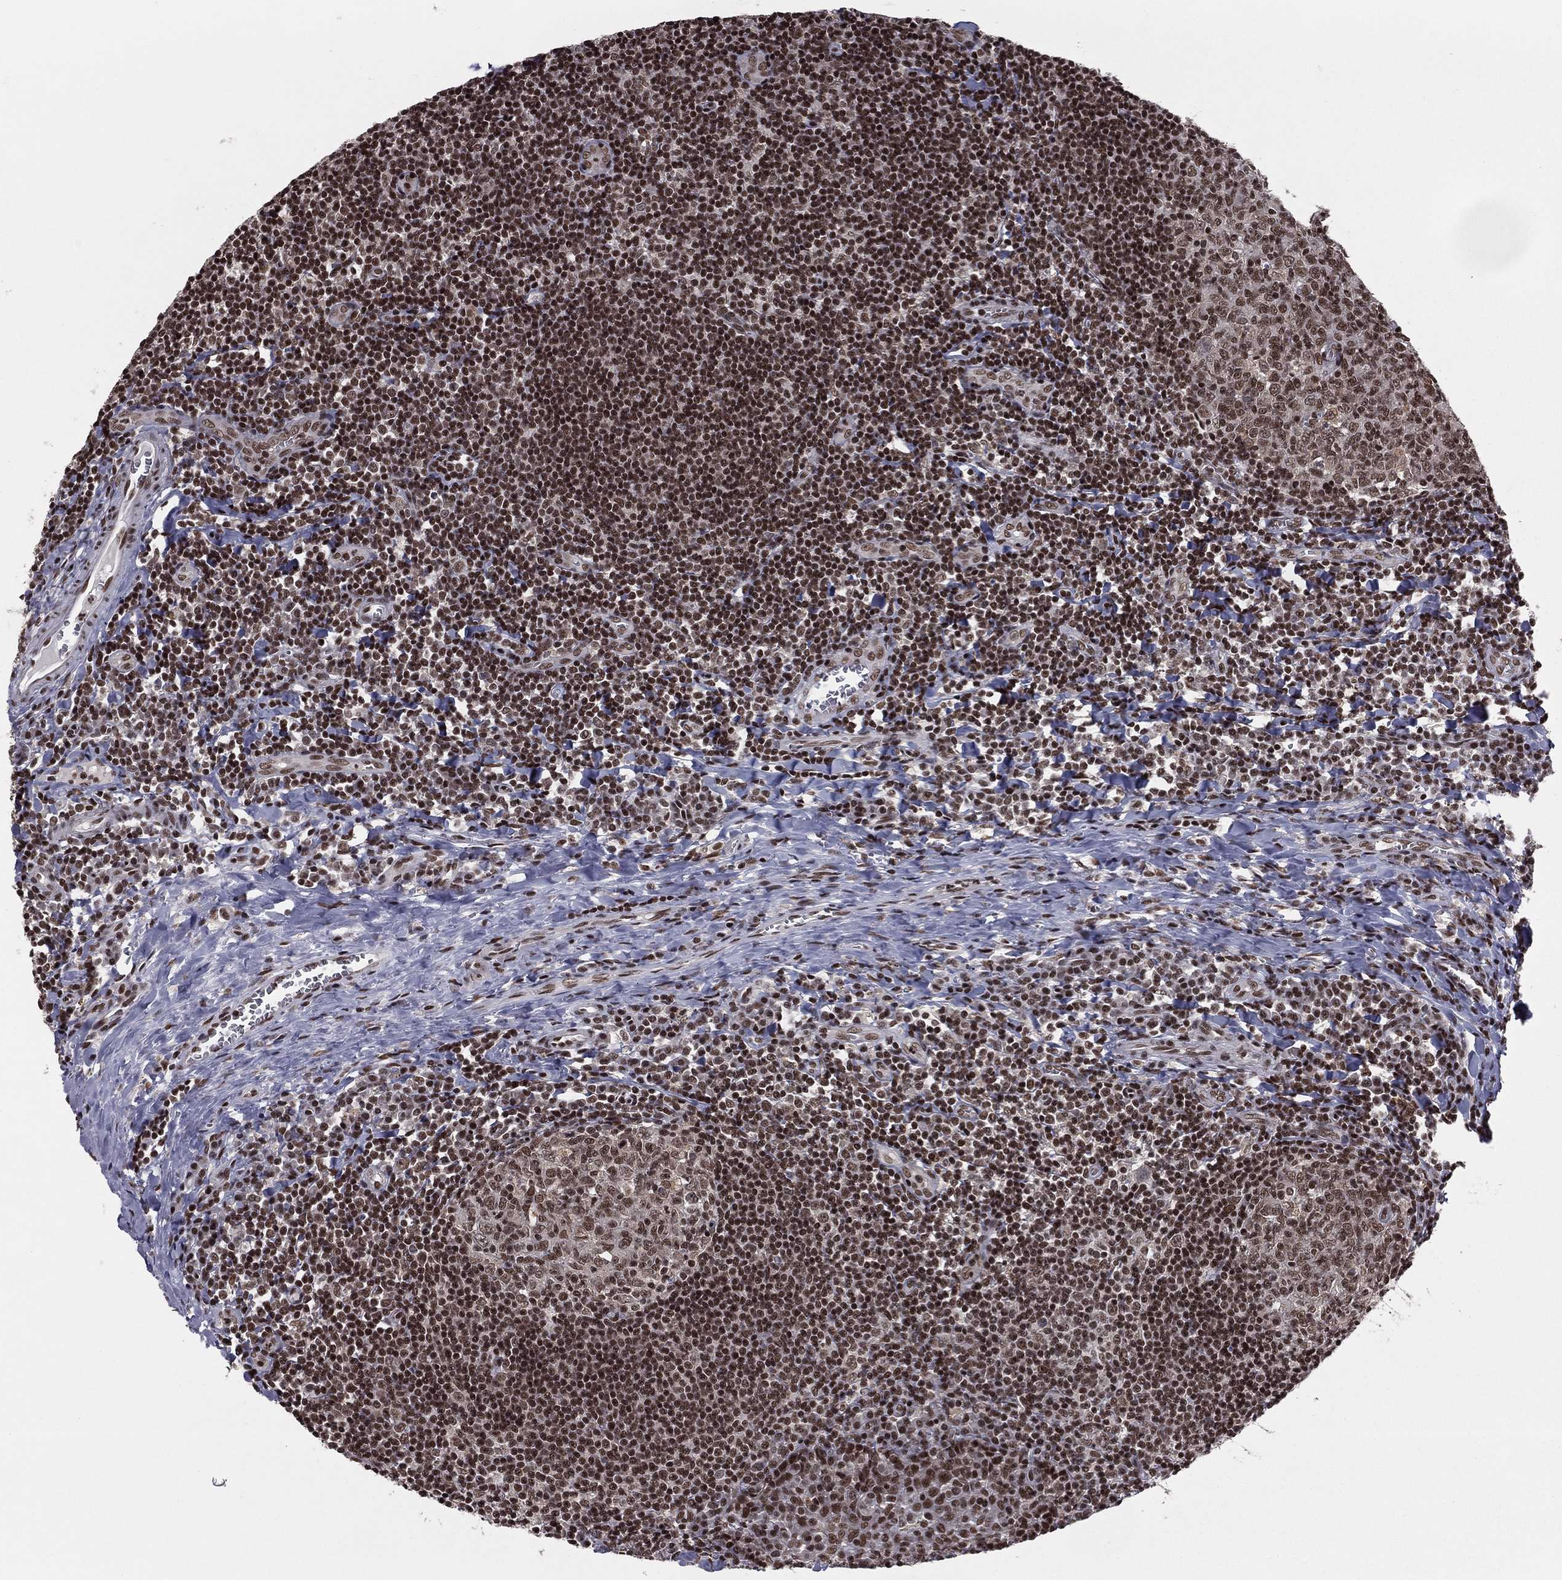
{"staining": {"intensity": "moderate", "quantity": ">75%", "location": "nuclear"}, "tissue": "tonsil", "cell_type": "Germinal center cells", "image_type": "normal", "snomed": [{"axis": "morphology", "description": "Normal tissue, NOS"}, {"axis": "morphology", "description": "Inflammation, NOS"}, {"axis": "topography", "description": "Tonsil"}], "caption": "High-magnification brightfield microscopy of benign tonsil stained with DAB (brown) and counterstained with hematoxylin (blue). germinal center cells exhibit moderate nuclear staining is identified in about>75% of cells. (brown staining indicates protein expression, while blue staining denotes nuclei).", "gene": "NFYB", "patient": {"sex": "female", "age": 31}}